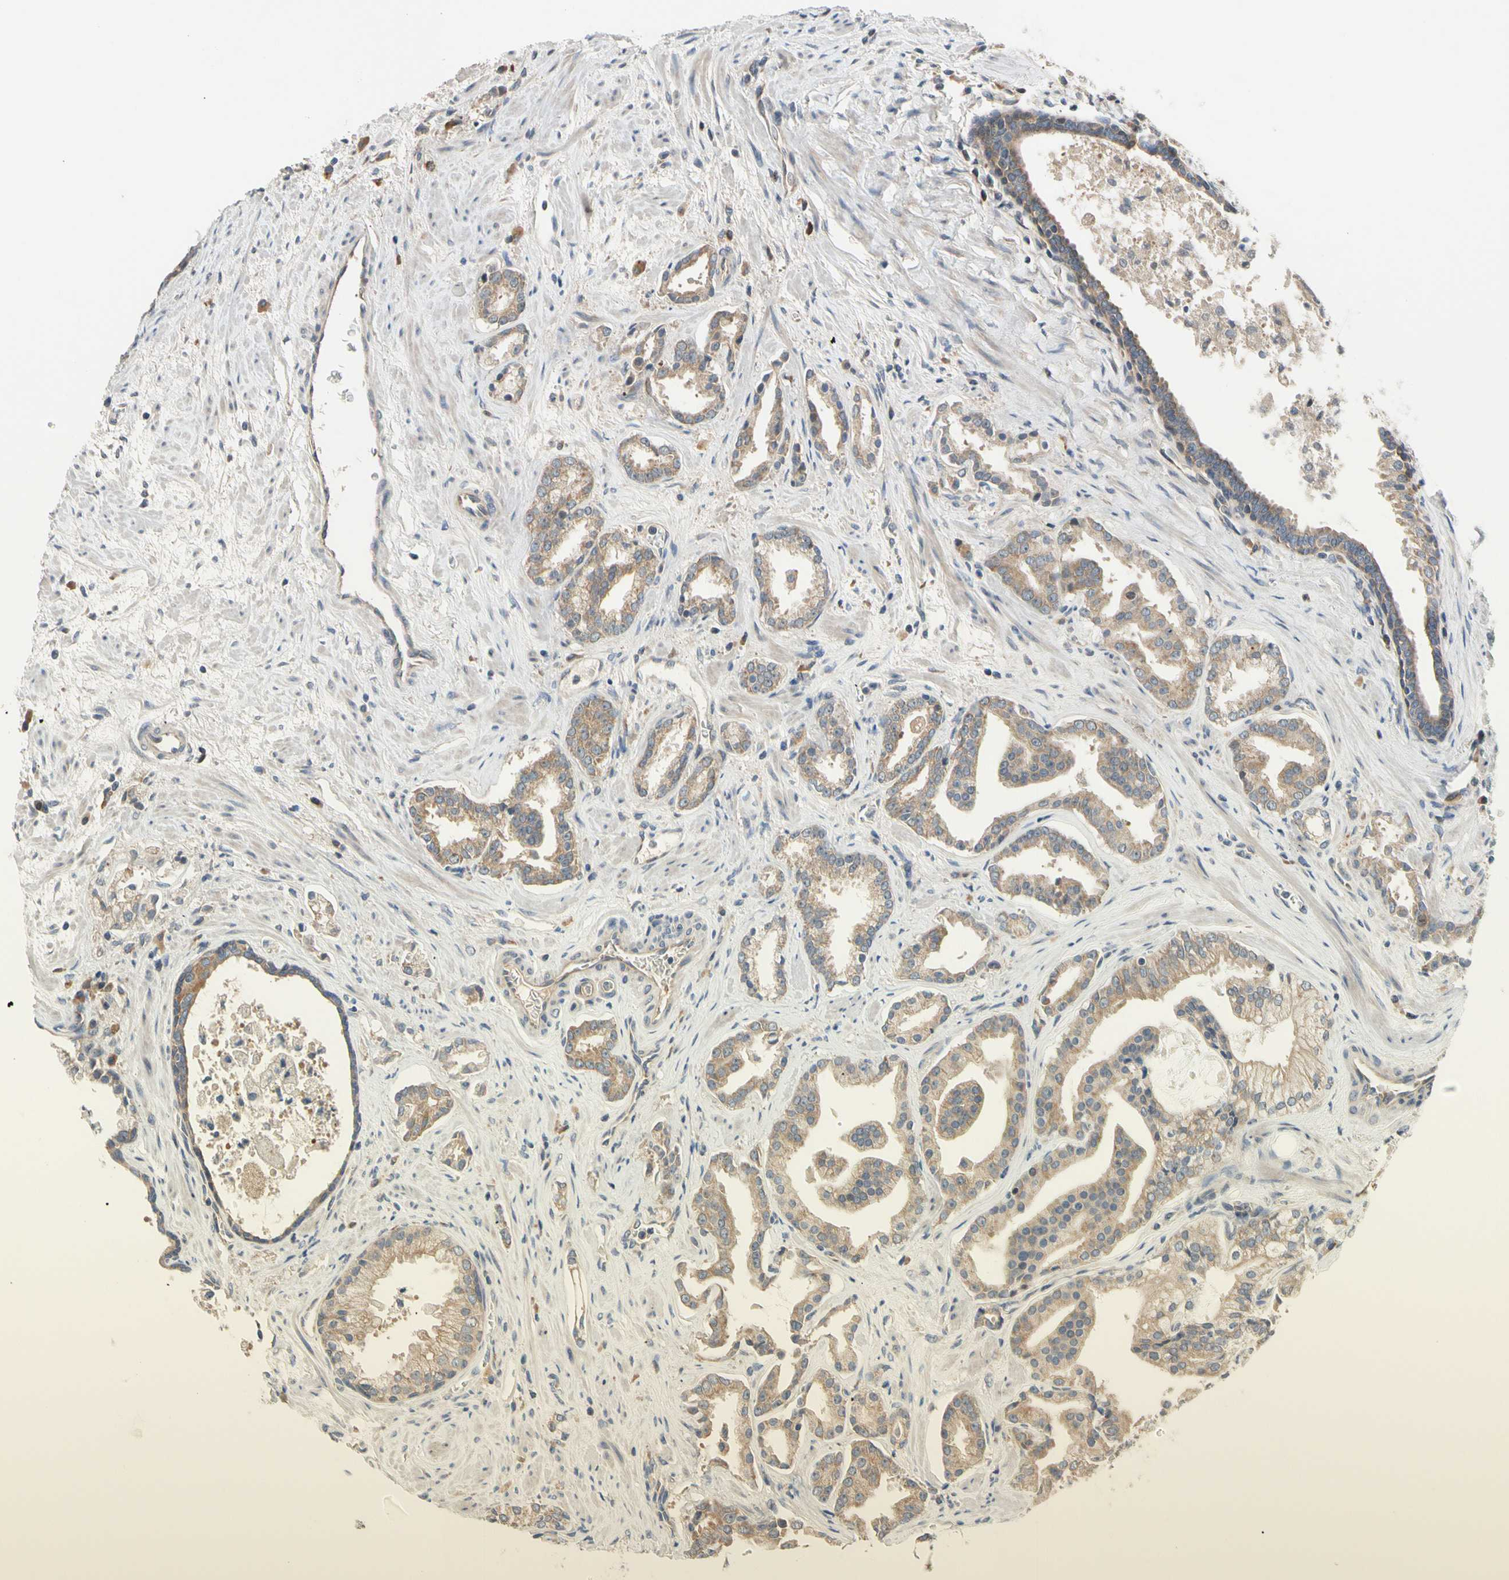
{"staining": {"intensity": "moderate", "quantity": ">75%", "location": "cytoplasmic/membranous"}, "tissue": "prostate cancer", "cell_type": "Tumor cells", "image_type": "cancer", "snomed": [{"axis": "morphology", "description": "Adenocarcinoma, High grade"}, {"axis": "topography", "description": "Prostate"}], "caption": "Moderate cytoplasmic/membranous expression for a protein is present in about >75% of tumor cells of prostate cancer (adenocarcinoma (high-grade)) using IHC.", "gene": "MBTPS2", "patient": {"sex": "male", "age": 67}}